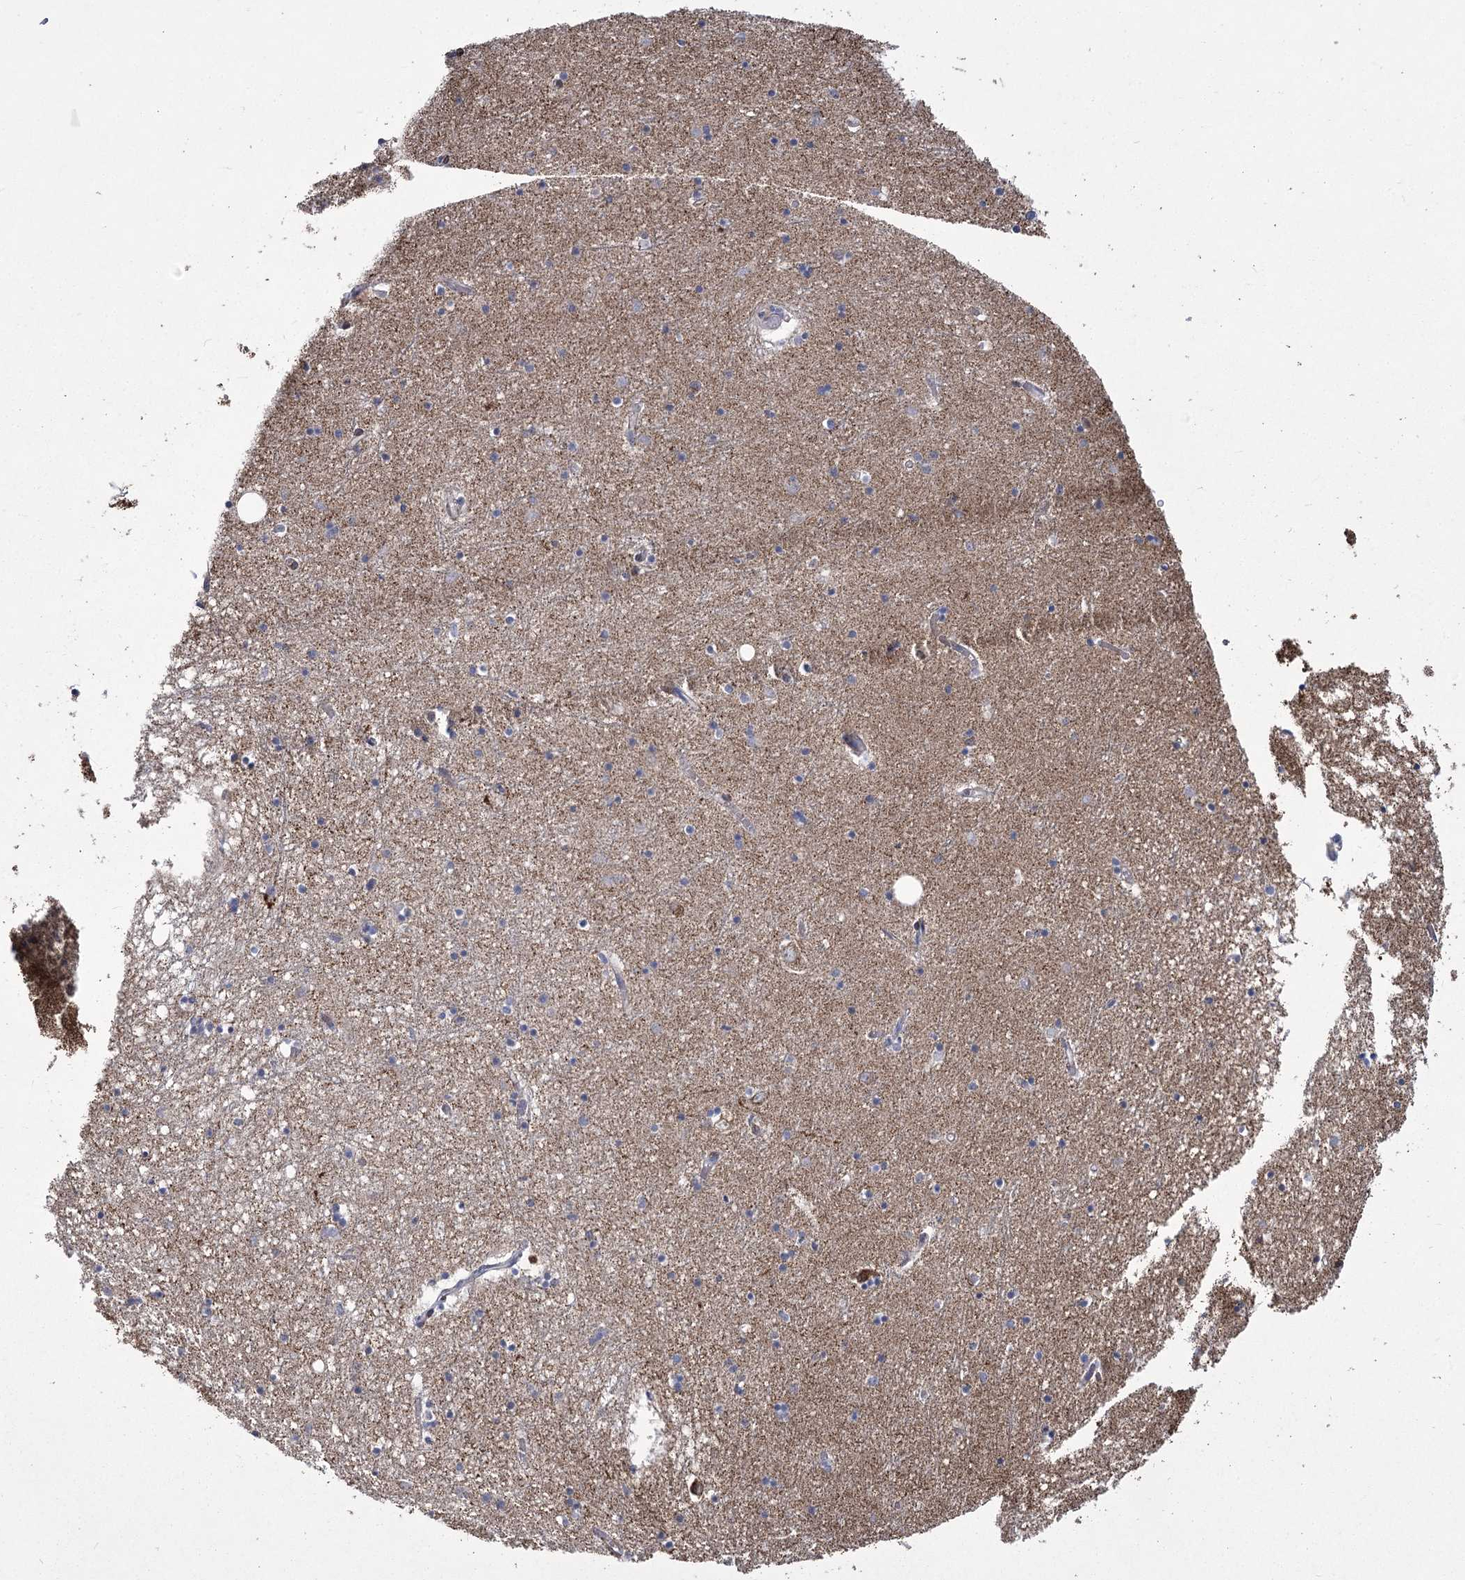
{"staining": {"intensity": "weak", "quantity": "<25%", "location": "cytoplasmic/membranous"}, "tissue": "hippocampus", "cell_type": "Glial cells", "image_type": "normal", "snomed": [{"axis": "morphology", "description": "Normal tissue, NOS"}, {"axis": "topography", "description": "Hippocampus"}], "caption": "High magnification brightfield microscopy of benign hippocampus stained with DAB (3,3'-diaminobenzidine) (brown) and counterstained with hematoxylin (blue): glial cells show no significant positivity.", "gene": "ME3", "patient": {"sex": "male", "age": 70}}